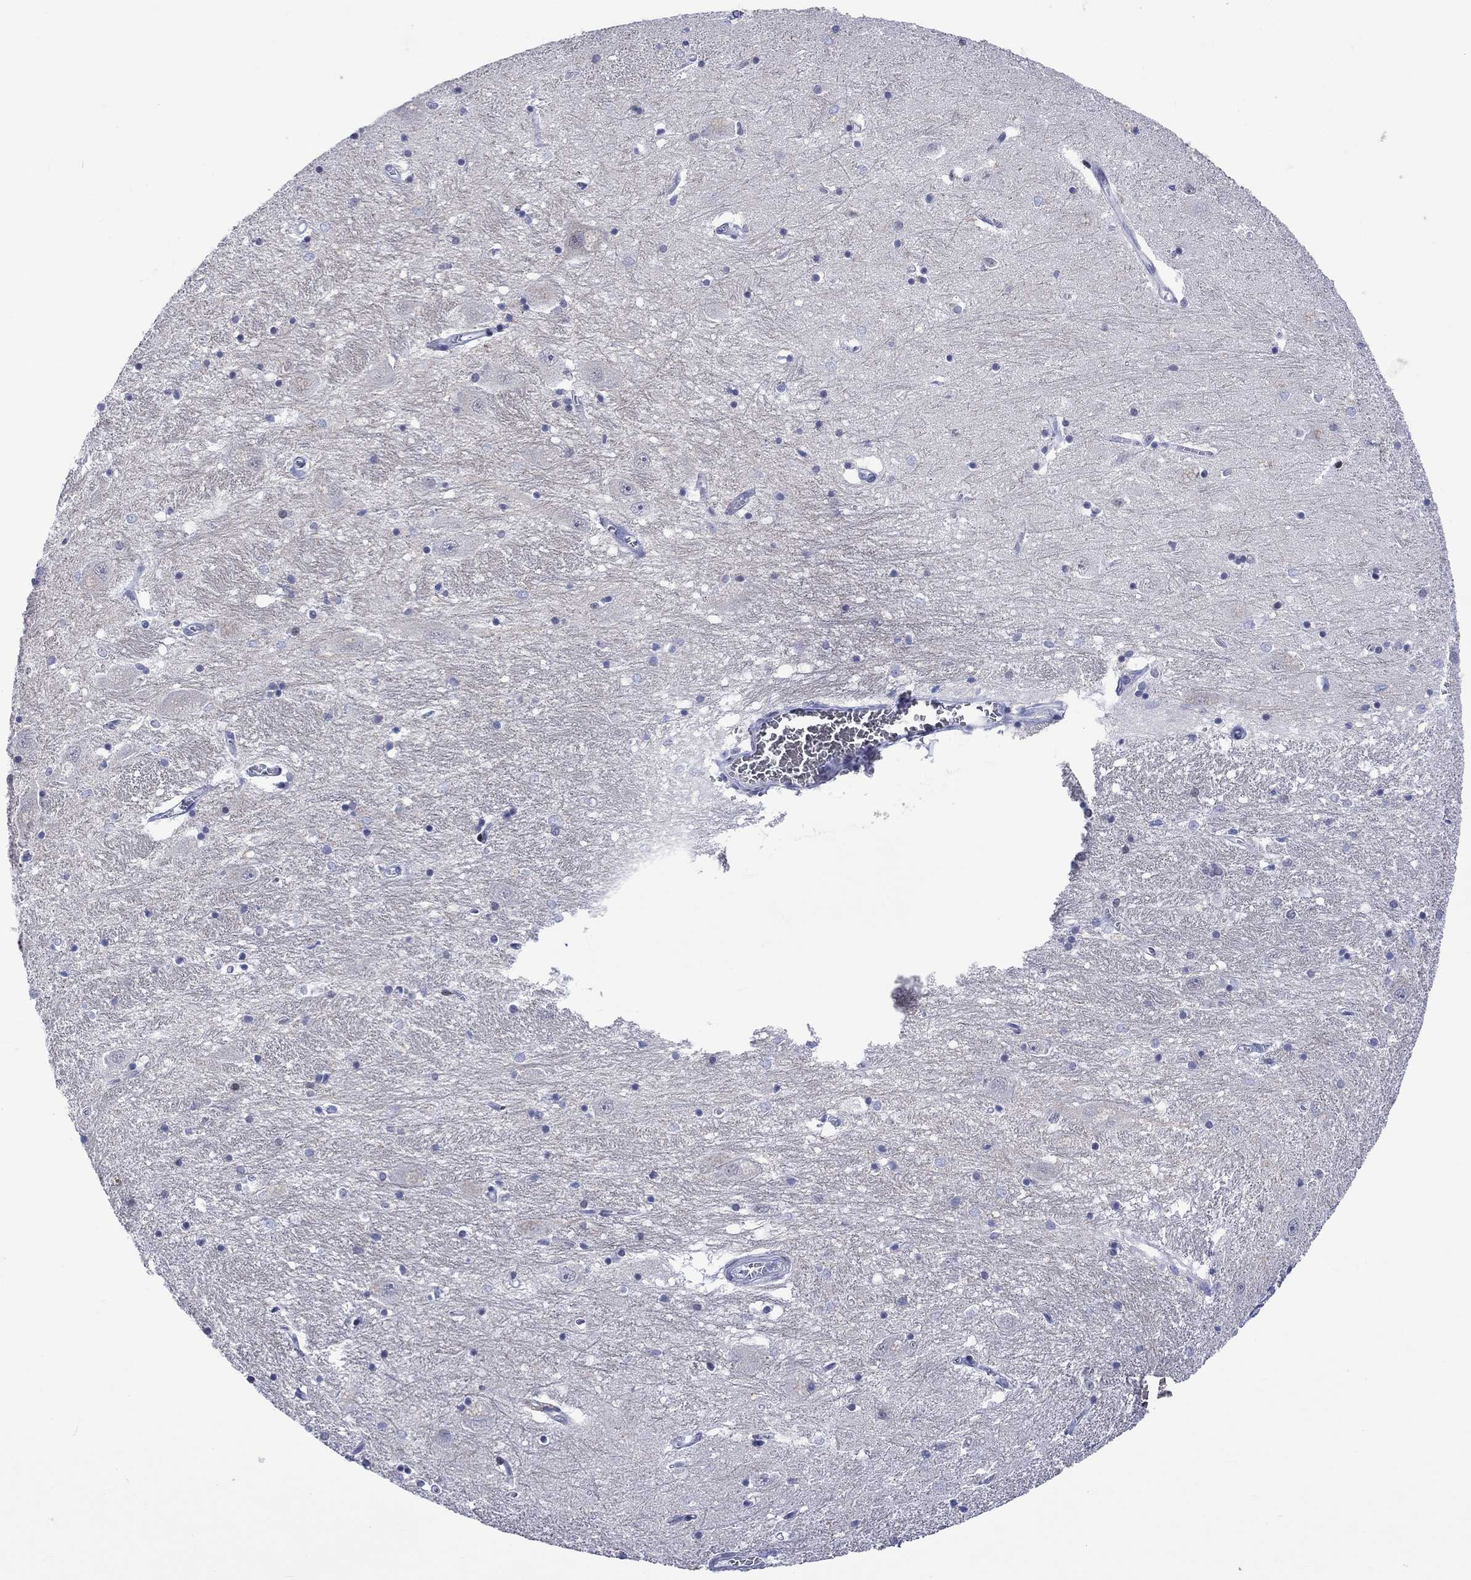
{"staining": {"intensity": "negative", "quantity": "none", "location": "none"}, "tissue": "caudate", "cell_type": "Glial cells", "image_type": "normal", "snomed": [{"axis": "morphology", "description": "Normal tissue, NOS"}, {"axis": "topography", "description": "Lateral ventricle wall"}], "caption": "IHC micrograph of normal human caudate stained for a protein (brown), which shows no expression in glial cells. (DAB (3,3'-diaminobenzidine) IHC, high magnification).", "gene": "CDCA2", "patient": {"sex": "male", "age": 54}}